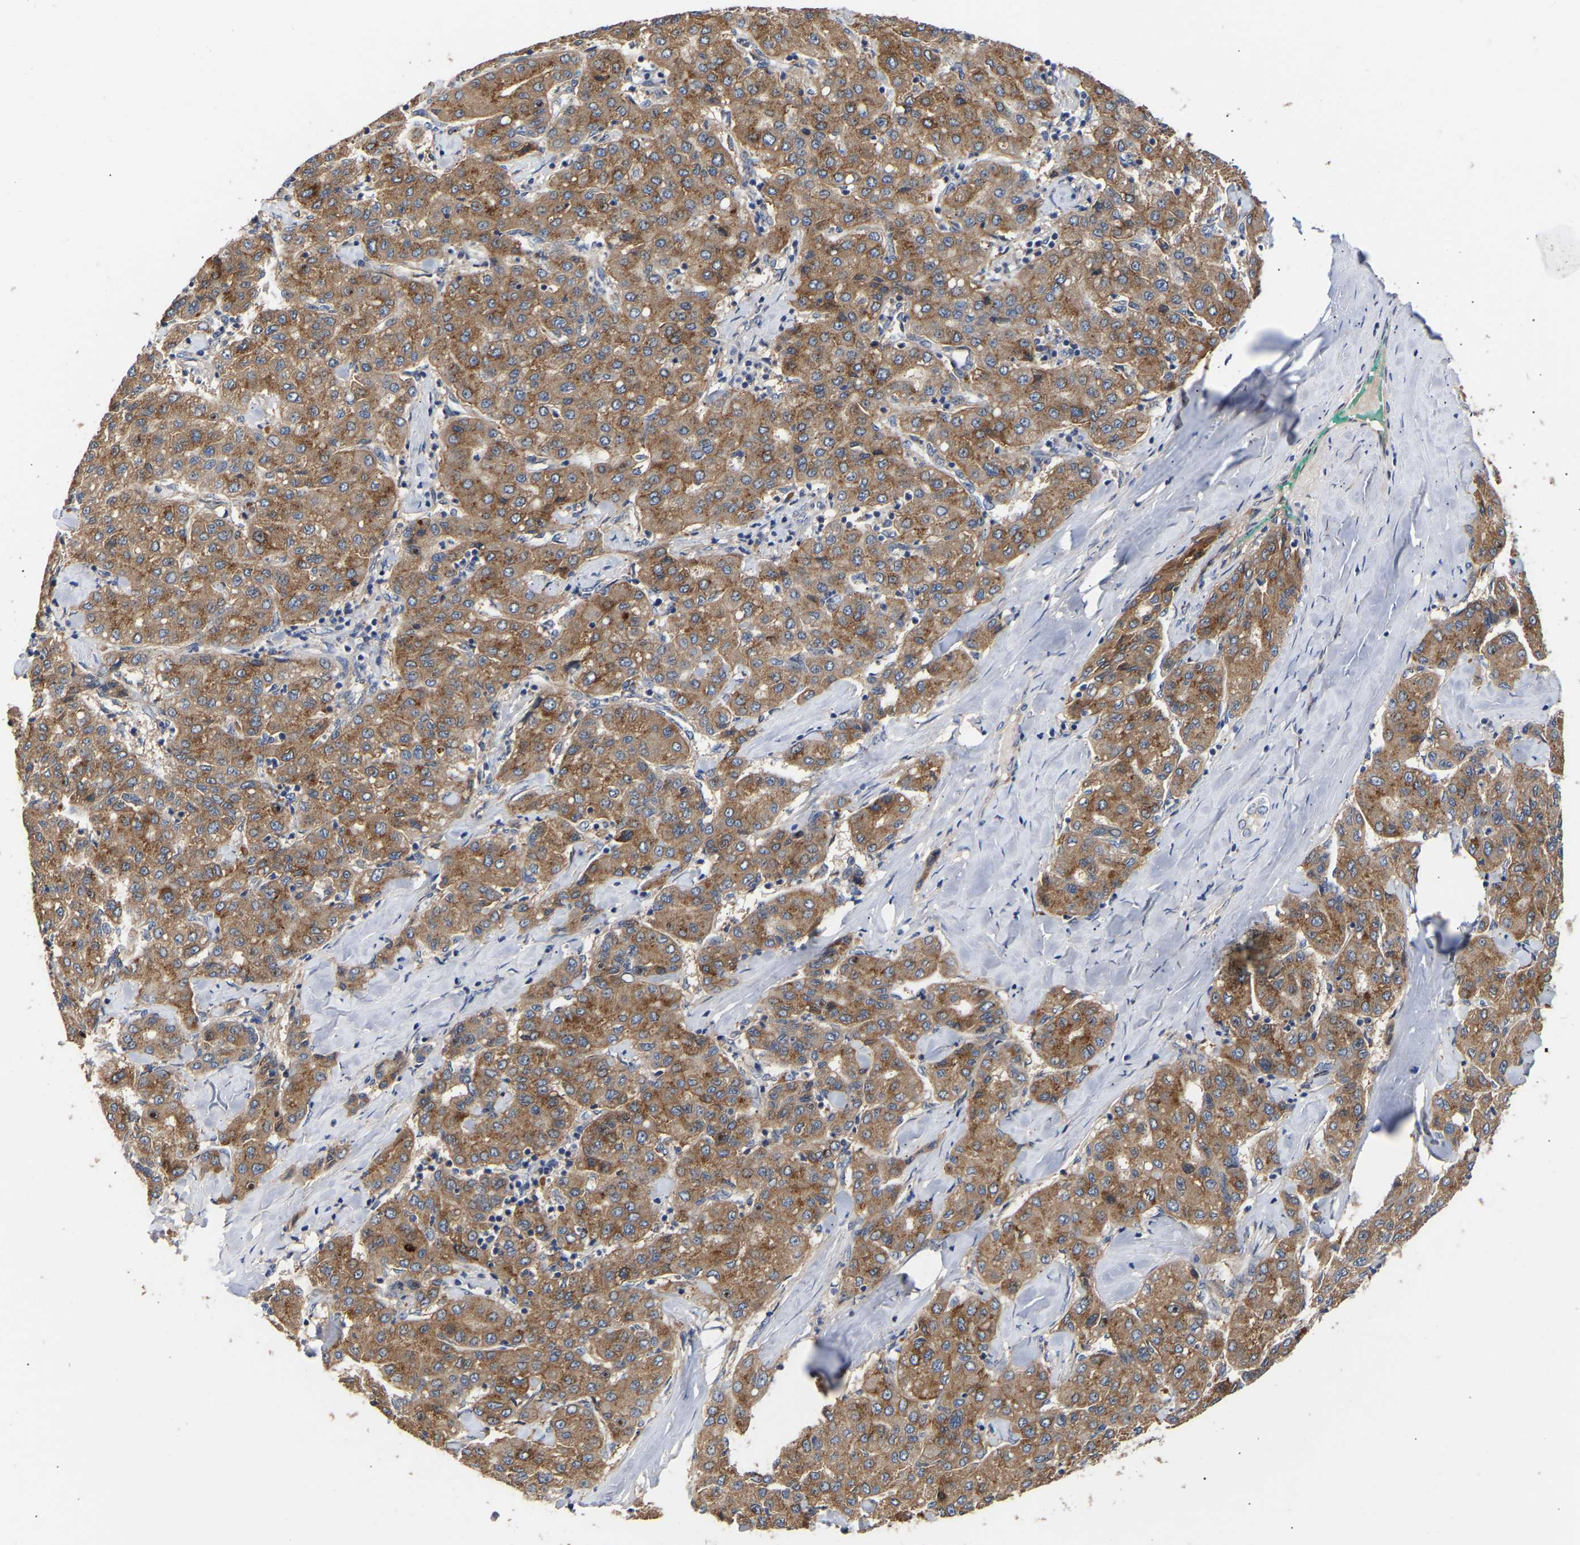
{"staining": {"intensity": "moderate", "quantity": ">75%", "location": "cytoplasmic/membranous"}, "tissue": "liver cancer", "cell_type": "Tumor cells", "image_type": "cancer", "snomed": [{"axis": "morphology", "description": "Carcinoma, Hepatocellular, NOS"}, {"axis": "topography", "description": "Liver"}], "caption": "This image displays liver cancer stained with immunohistochemistry (IHC) to label a protein in brown. The cytoplasmic/membranous of tumor cells show moderate positivity for the protein. Nuclei are counter-stained blue.", "gene": "KASH5", "patient": {"sex": "male", "age": 65}}